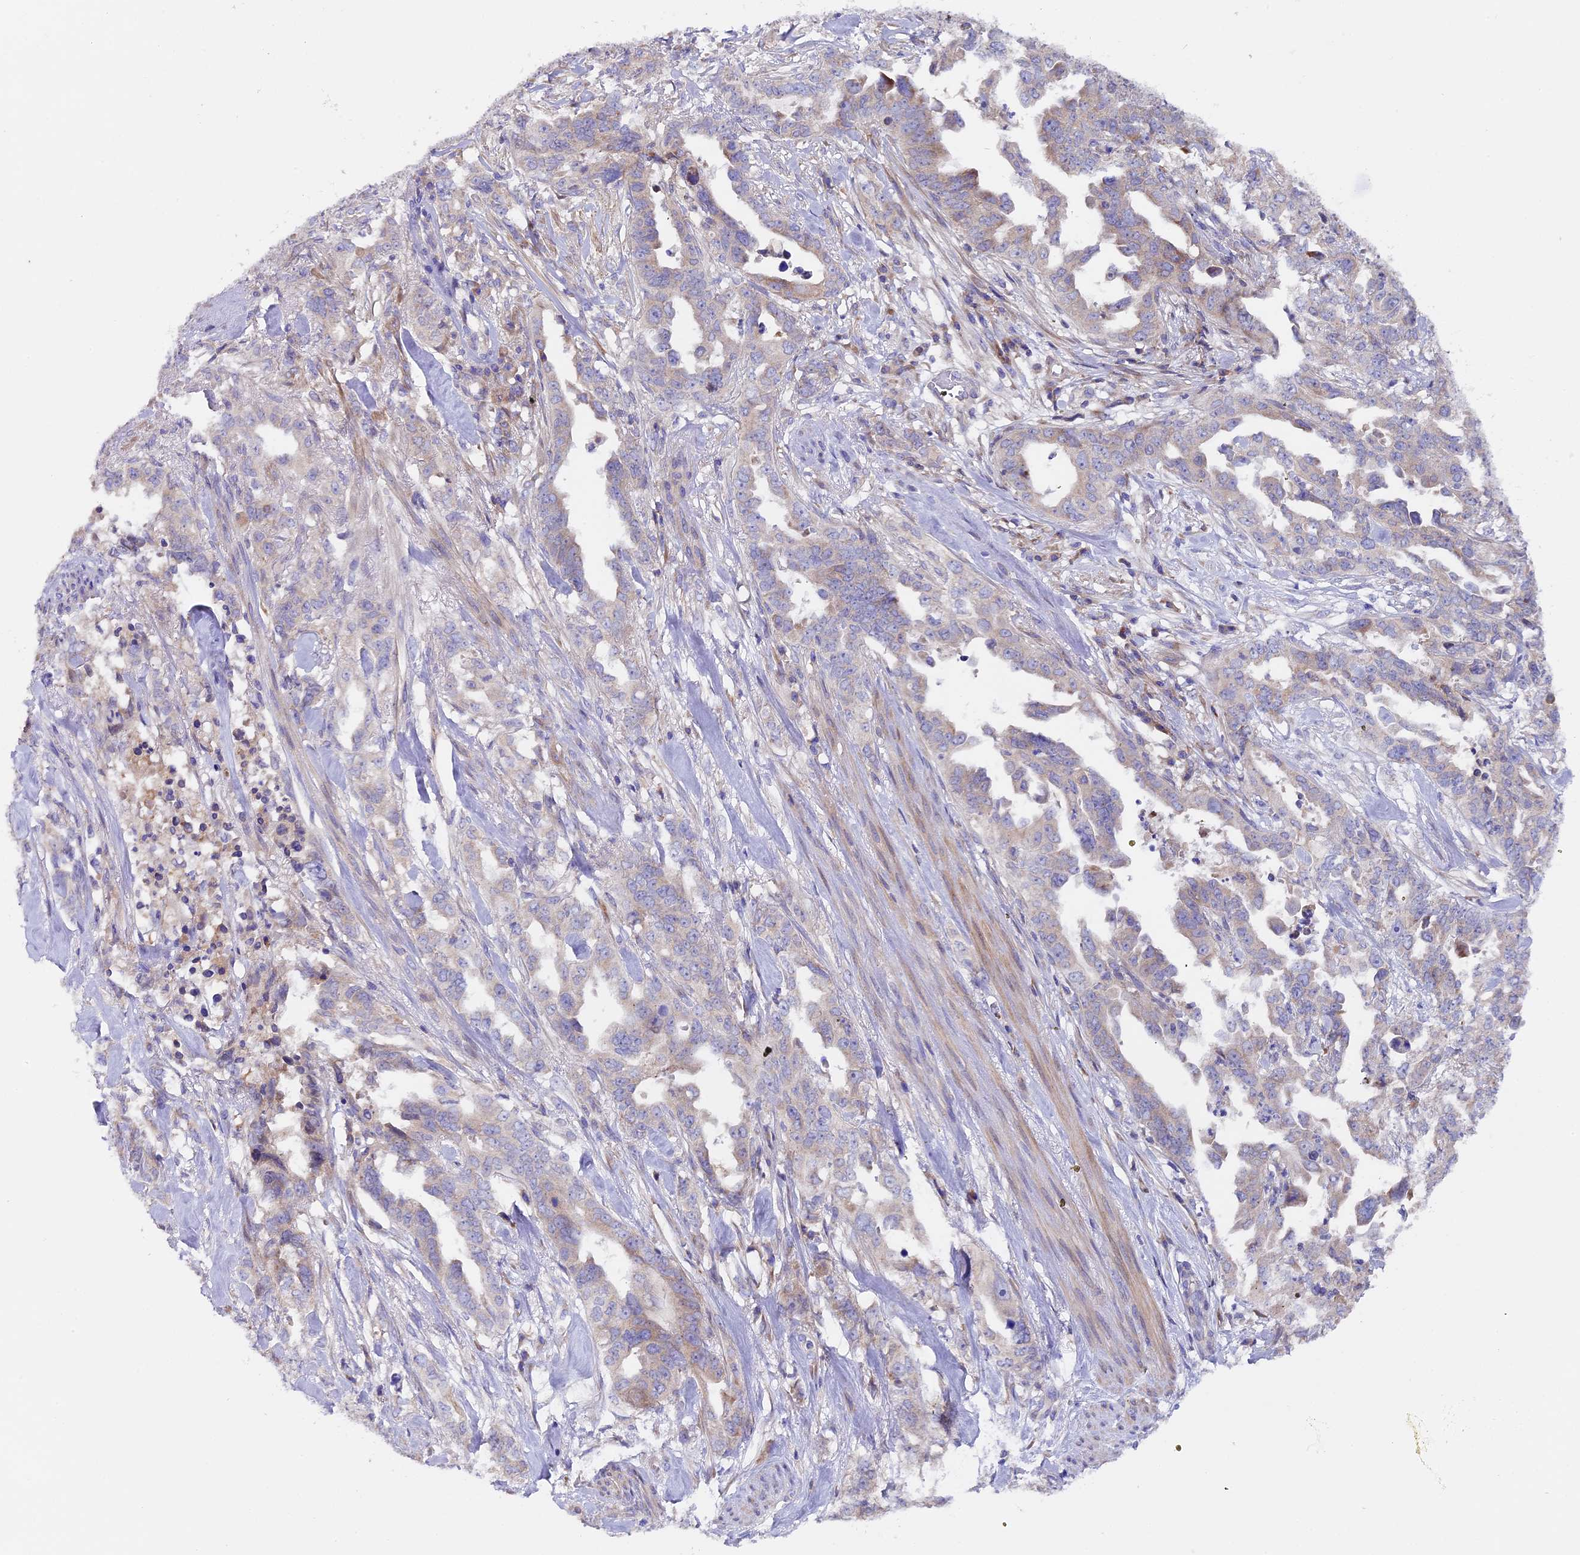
{"staining": {"intensity": "weak", "quantity": "<25%", "location": "cytoplasmic/membranous"}, "tissue": "endometrial cancer", "cell_type": "Tumor cells", "image_type": "cancer", "snomed": [{"axis": "morphology", "description": "Adenocarcinoma, NOS"}, {"axis": "topography", "description": "Endometrium"}], "caption": "Protein analysis of adenocarcinoma (endometrial) shows no significant positivity in tumor cells.", "gene": "PIGU", "patient": {"sex": "female", "age": 65}}